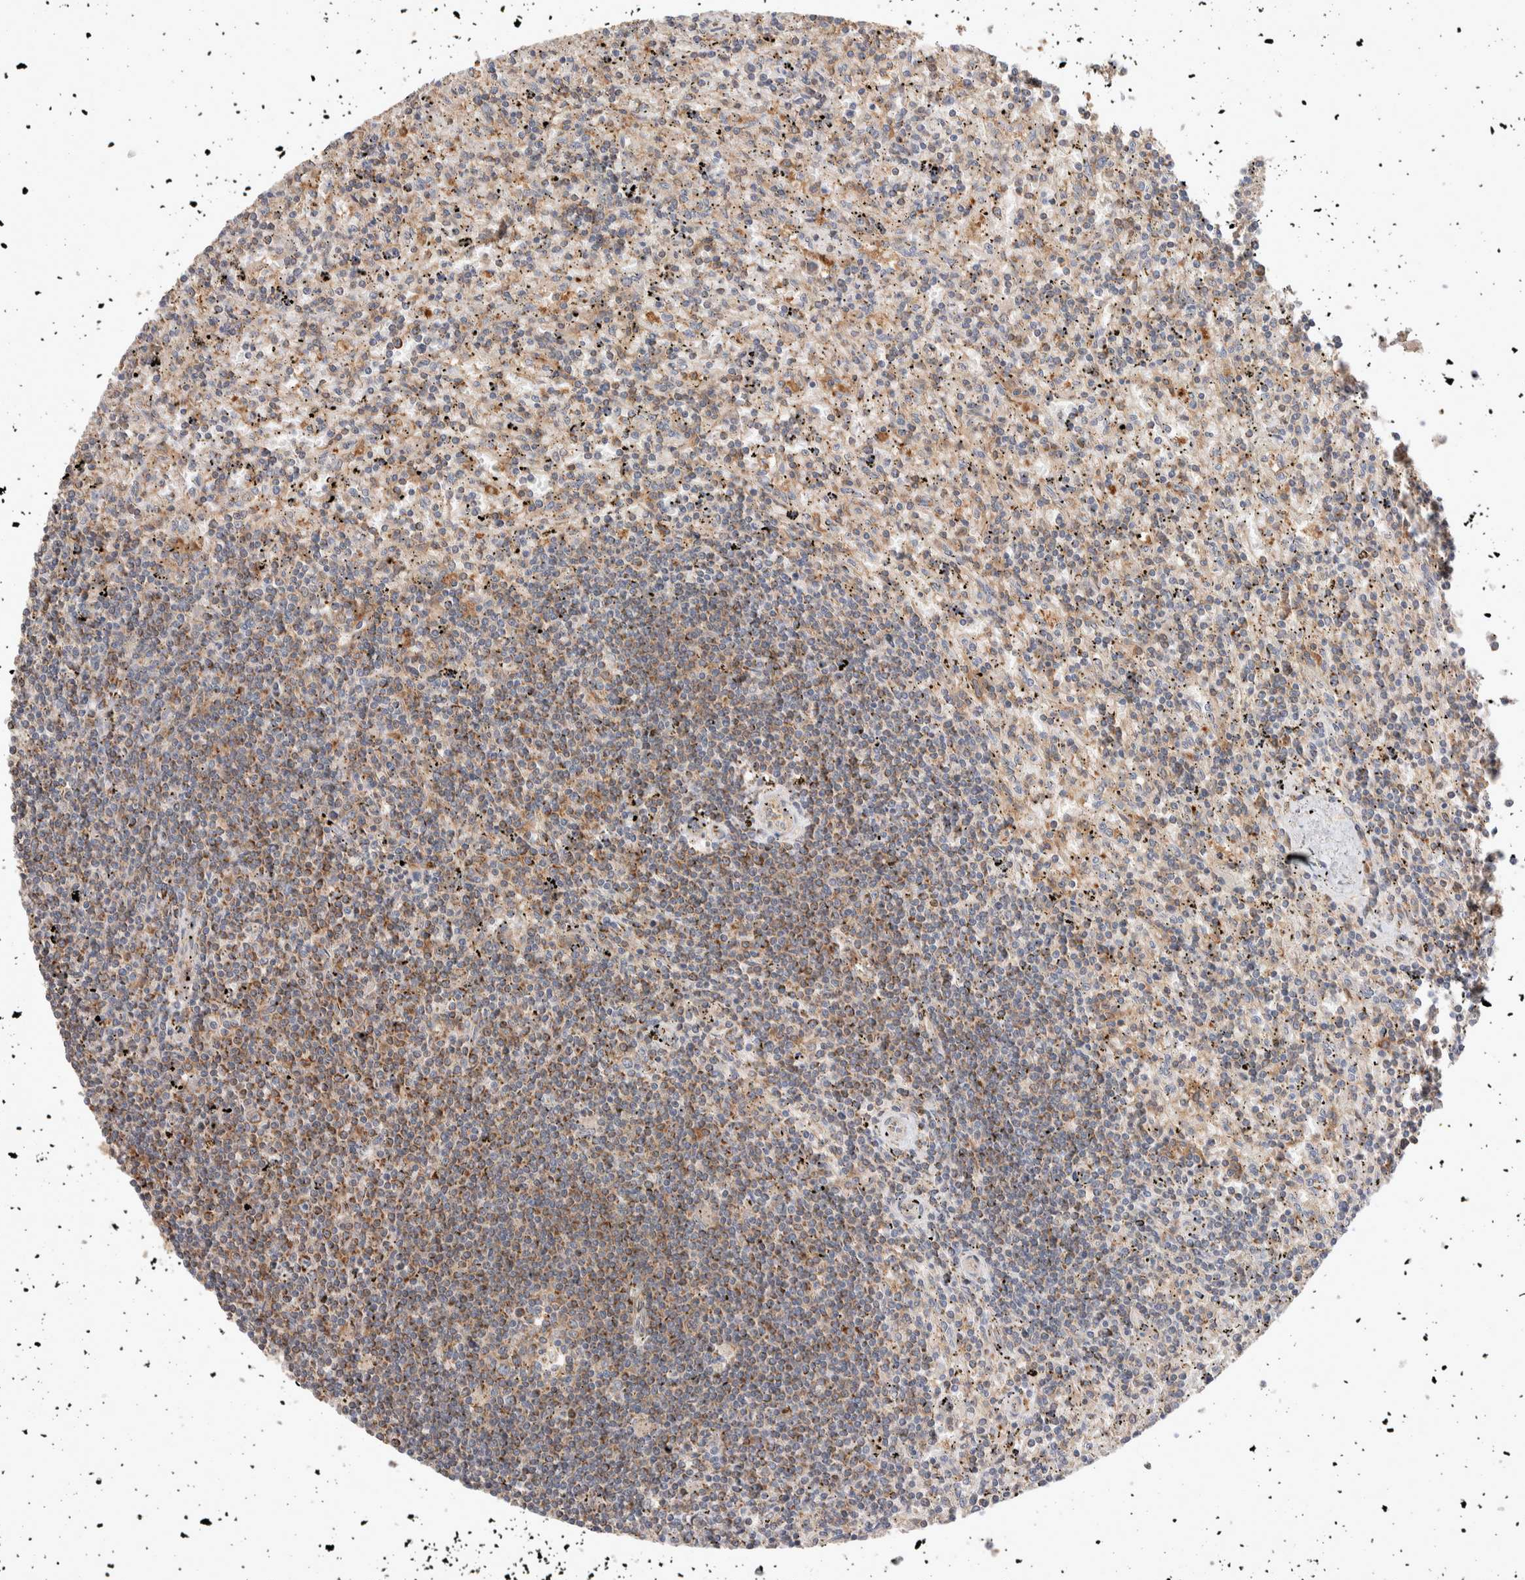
{"staining": {"intensity": "moderate", "quantity": "25%-75%", "location": "cytoplasmic/membranous"}, "tissue": "lymphoma", "cell_type": "Tumor cells", "image_type": "cancer", "snomed": [{"axis": "morphology", "description": "Malignant lymphoma, non-Hodgkin's type, Low grade"}, {"axis": "topography", "description": "Spleen"}], "caption": "Approximately 25%-75% of tumor cells in lymphoma show moderate cytoplasmic/membranous protein expression as visualized by brown immunohistochemical staining.", "gene": "DEPTOR", "patient": {"sex": "male", "age": 76}}